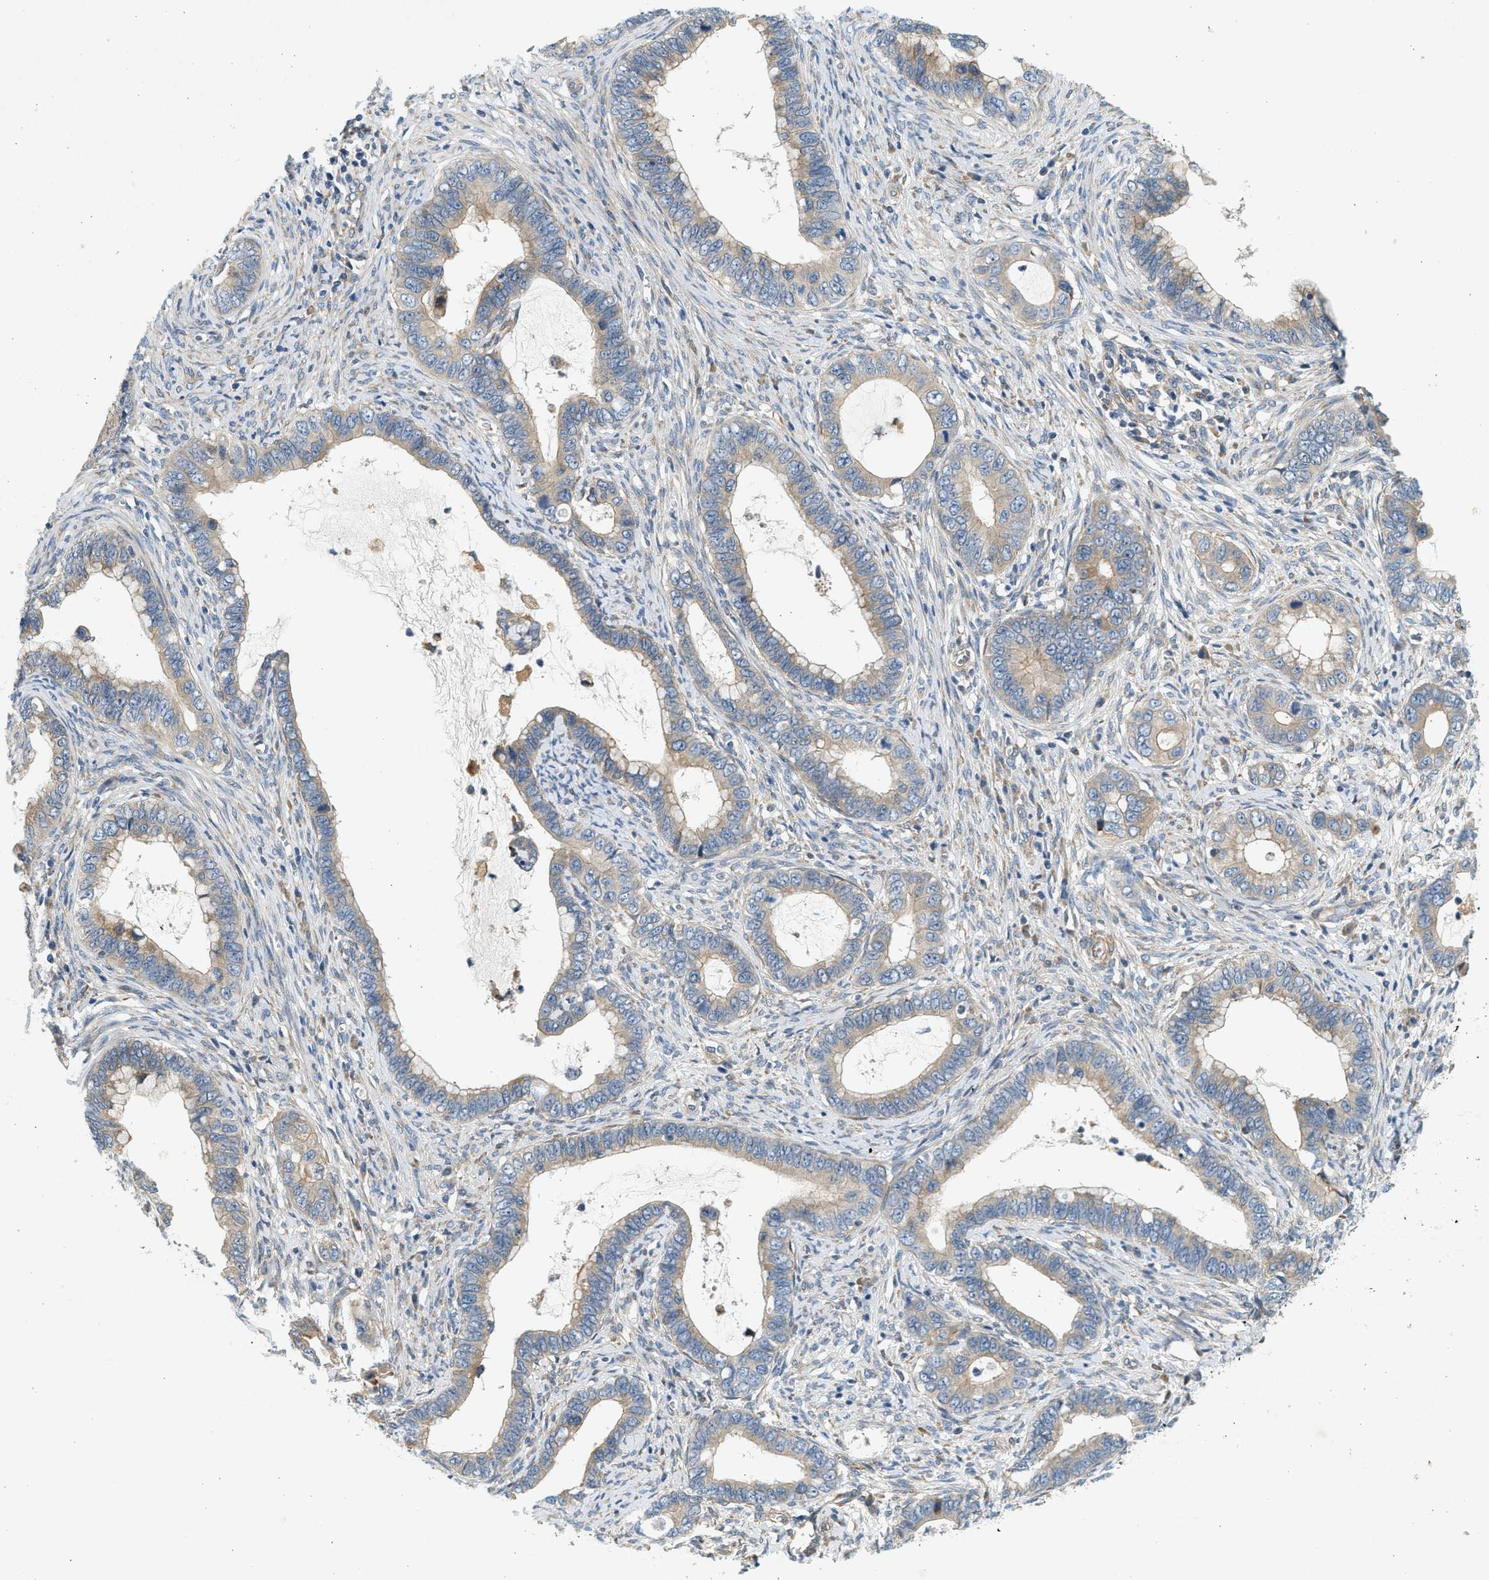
{"staining": {"intensity": "weak", "quantity": ">75%", "location": "cytoplasmic/membranous"}, "tissue": "cervical cancer", "cell_type": "Tumor cells", "image_type": "cancer", "snomed": [{"axis": "morphology", "description": "Adenocarcinoma, NOS"}, {"axis": "topography", "description": "Cervix"}], "caption": "Cervical cancer tissue reveals weak cytoplasmic/membranous positivity in about >75% of tumor cells, visualized by immunohistochemistry. (IHC, brightfield microscopy, high magnification).", "gene": "KDELR2", "patient": {"sex": "female", "age": 44}}